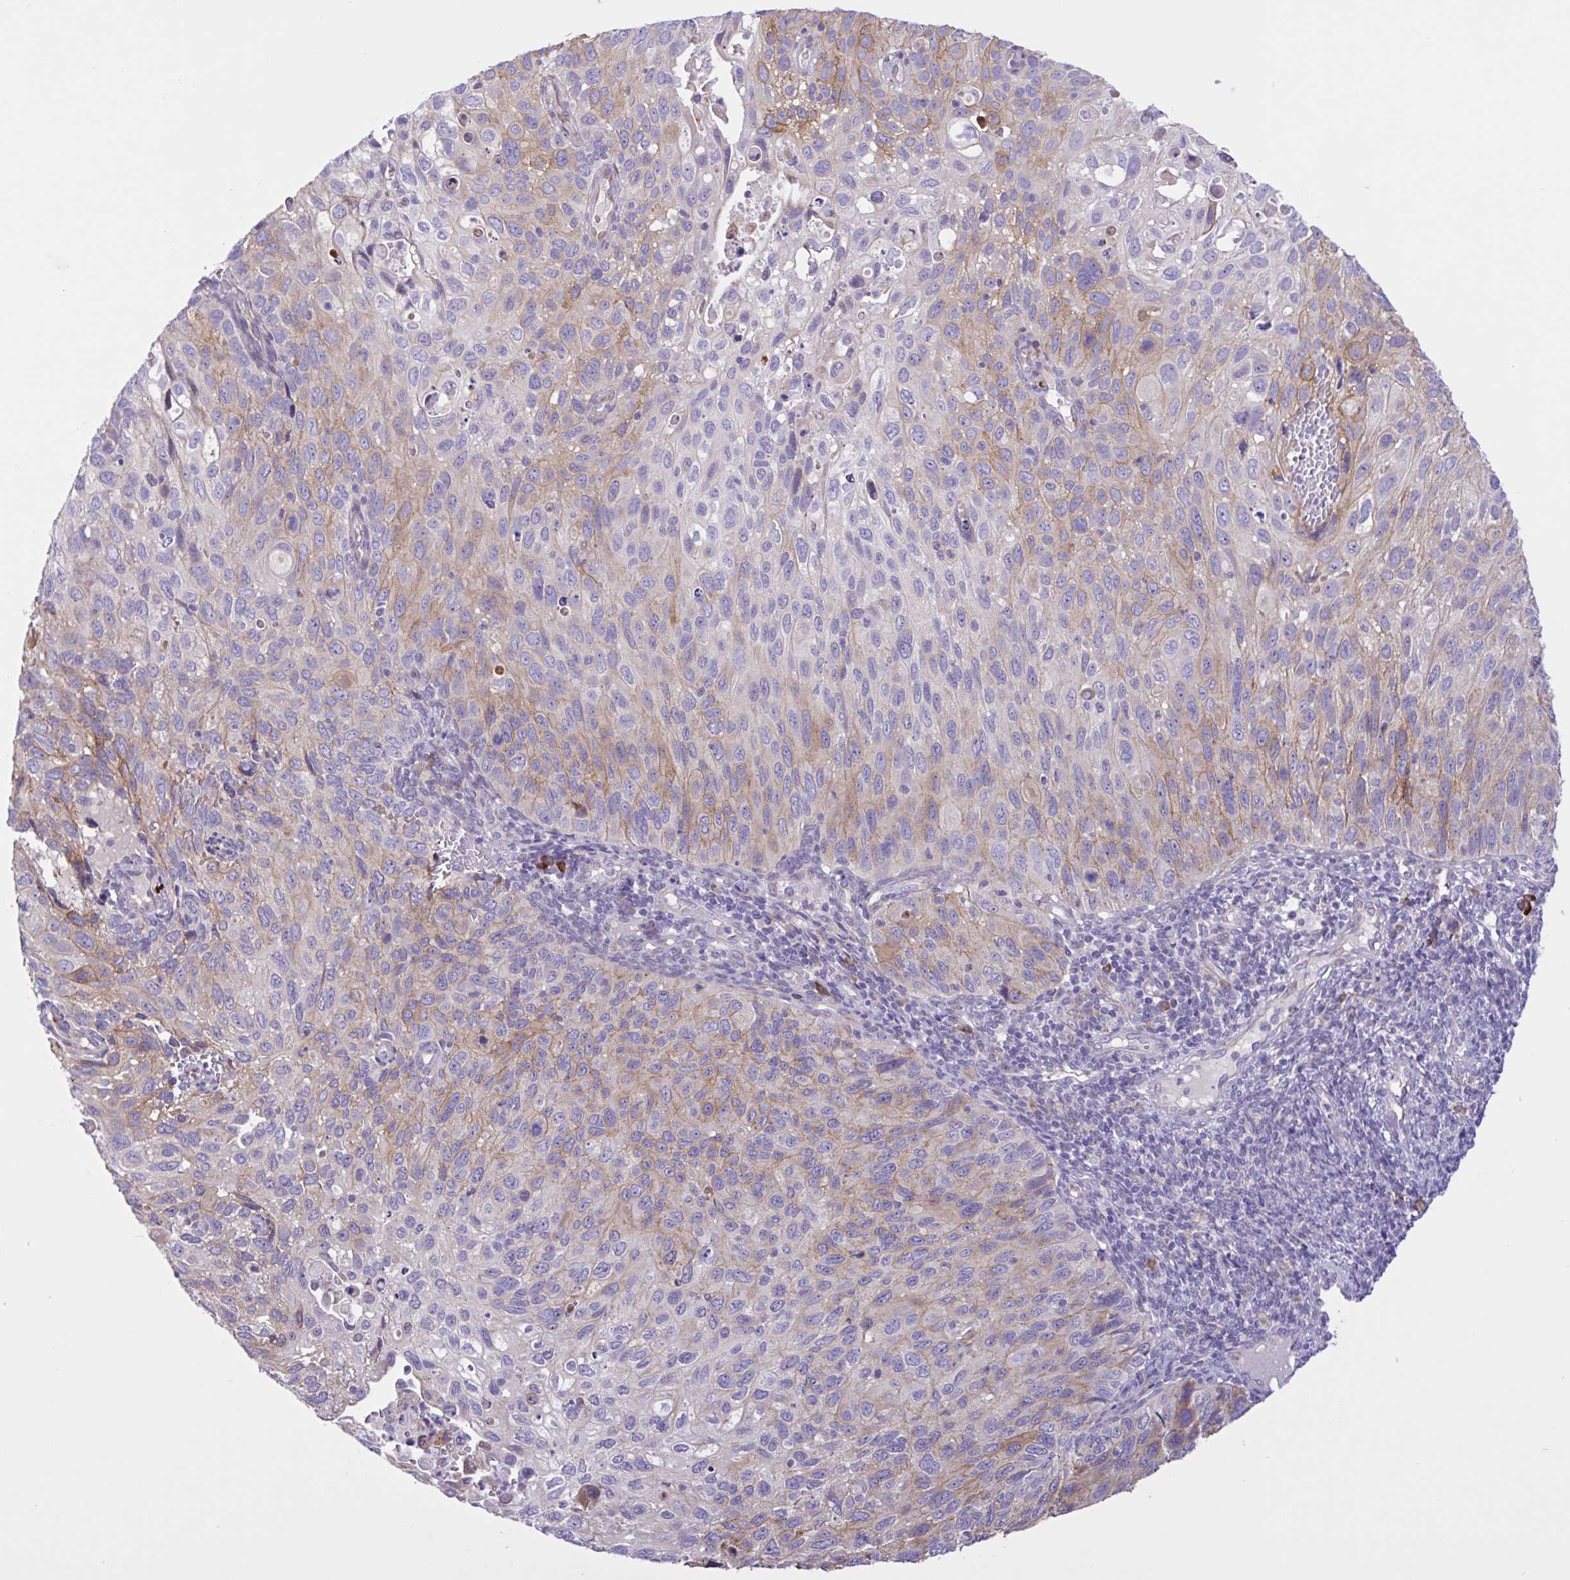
{"staining": {"intensity": "weak", "quantity": "25%-75%", "location": "cytoplasmic/membranous"}, "tissue": "cervical cancer", "cell_type": "Tumor cells", "image_type": "cancer", "snomed": [{"axis": "morphology", "description": "Squamous cell carcinoma, NOS"}, {"axis": "topography", "description": "Cervix"}], "caption": "A photomicrograph showing weak cytoplasmic/membranous positivity in about 25%-75% of tumor cells in squamous cell carcinoma (cervical), as visualized by brown immunohistochemical staining.", "gene": "DSC3", "patient": {"sex": "female", "age": 70}}